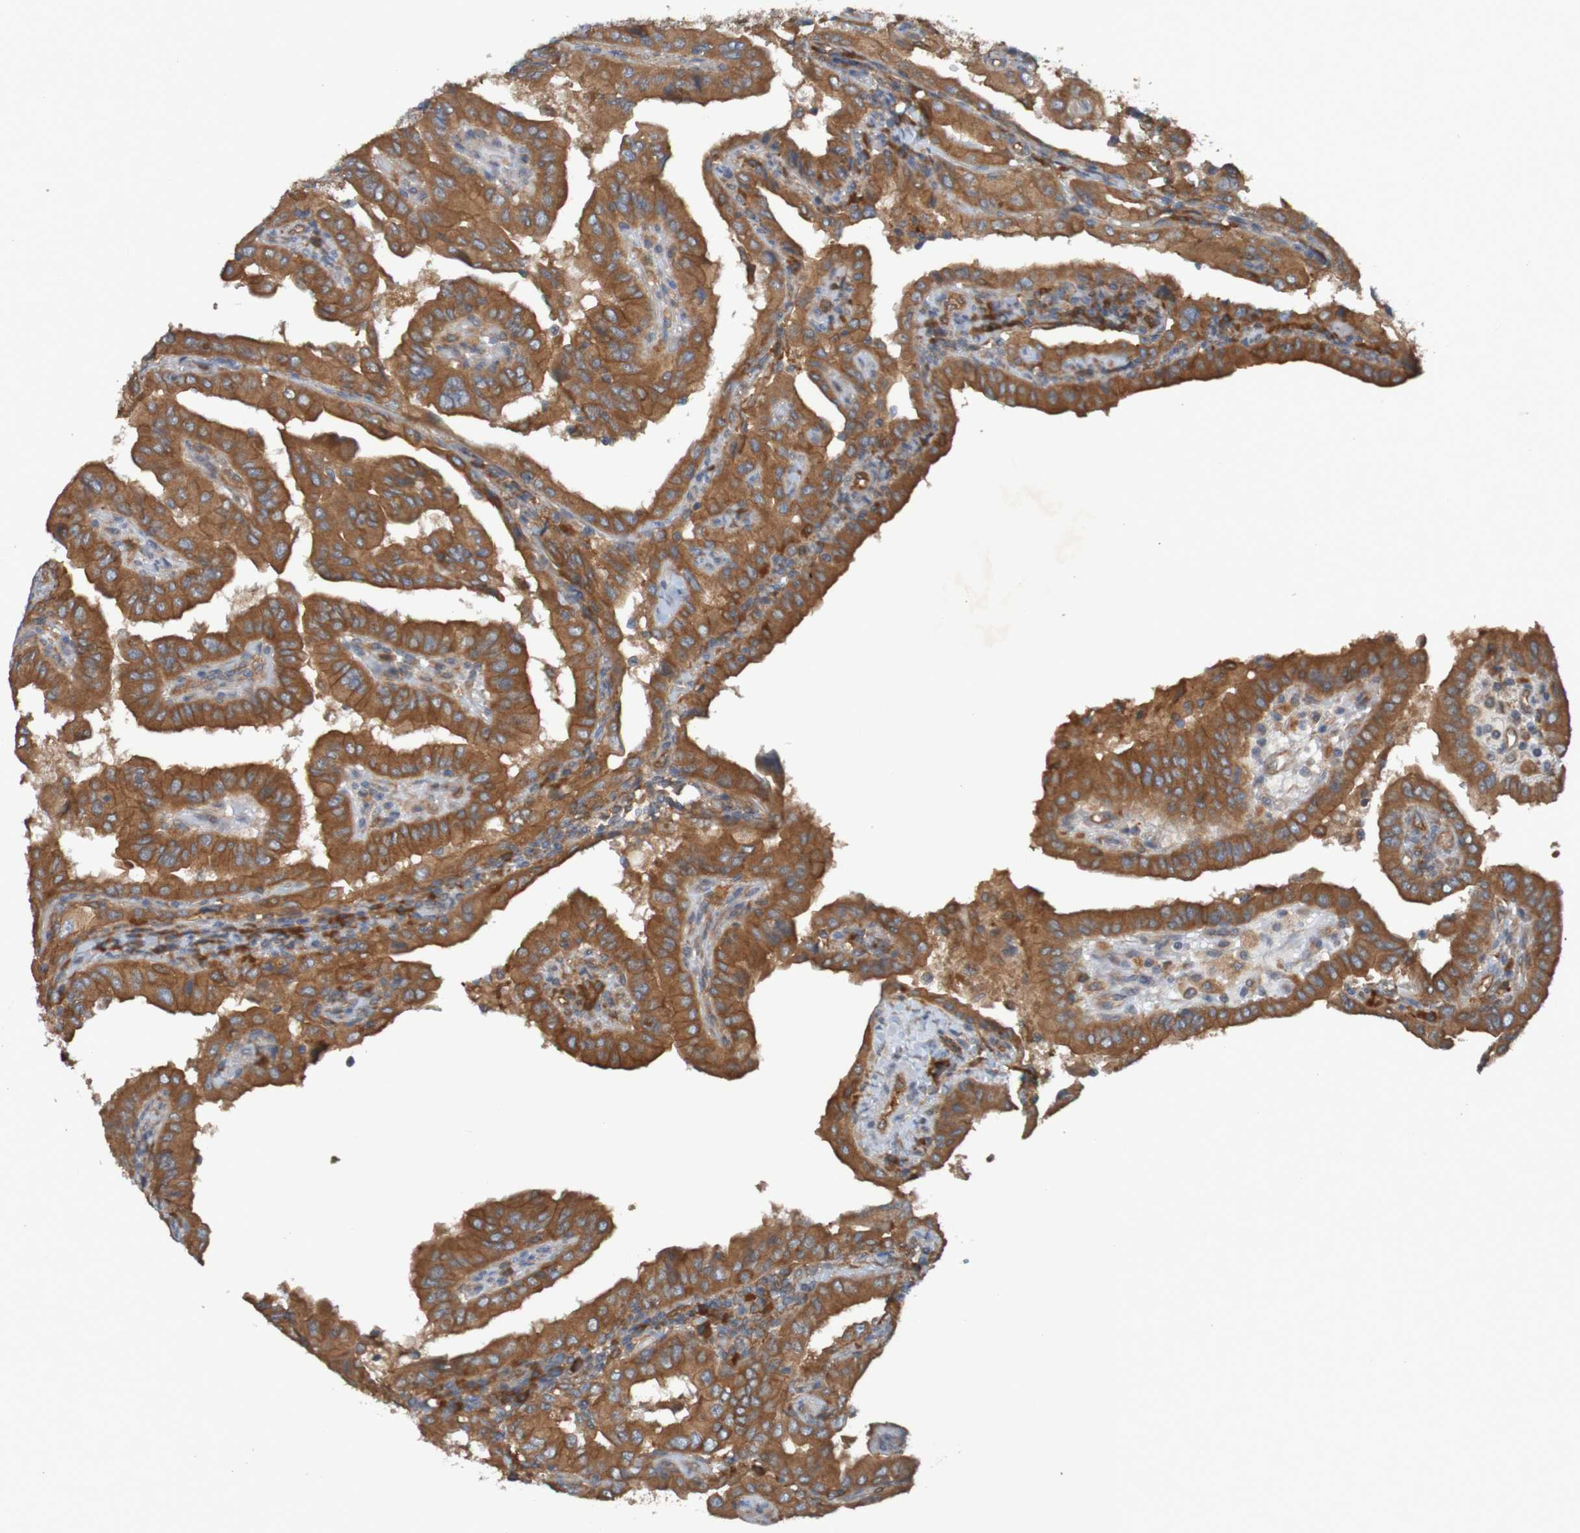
{"staining": {"intensity": "strong", "quantity": ">75%", "location": "cytoplasmic/membranous"}, "tissue": "thyroid cancer", "cell_type": "Tumor cells", "image_type": "cancer", "snomed": [{"axis": "morphology", "description": "Papillary adenocarcinoma, NOS"}, {"axis": "topography", "description": "Thyroid gland"}], "caption": "A high-resolution photomicrograph shows IHC staining of papillary adenocarcinoma (thyroid), which demonstrates strong cytoplasmic/membranous positivity in about >75% of tumor cells. The staining was performed using DAB (3,3'-diaminobenzidine) to visualize the protein expression in brown, while the nuclei were stained in blue with hematoxylin (Magnification: 20x).", "gene": "DNAJC4", "patient": {"sex": "male", "age": 33}}